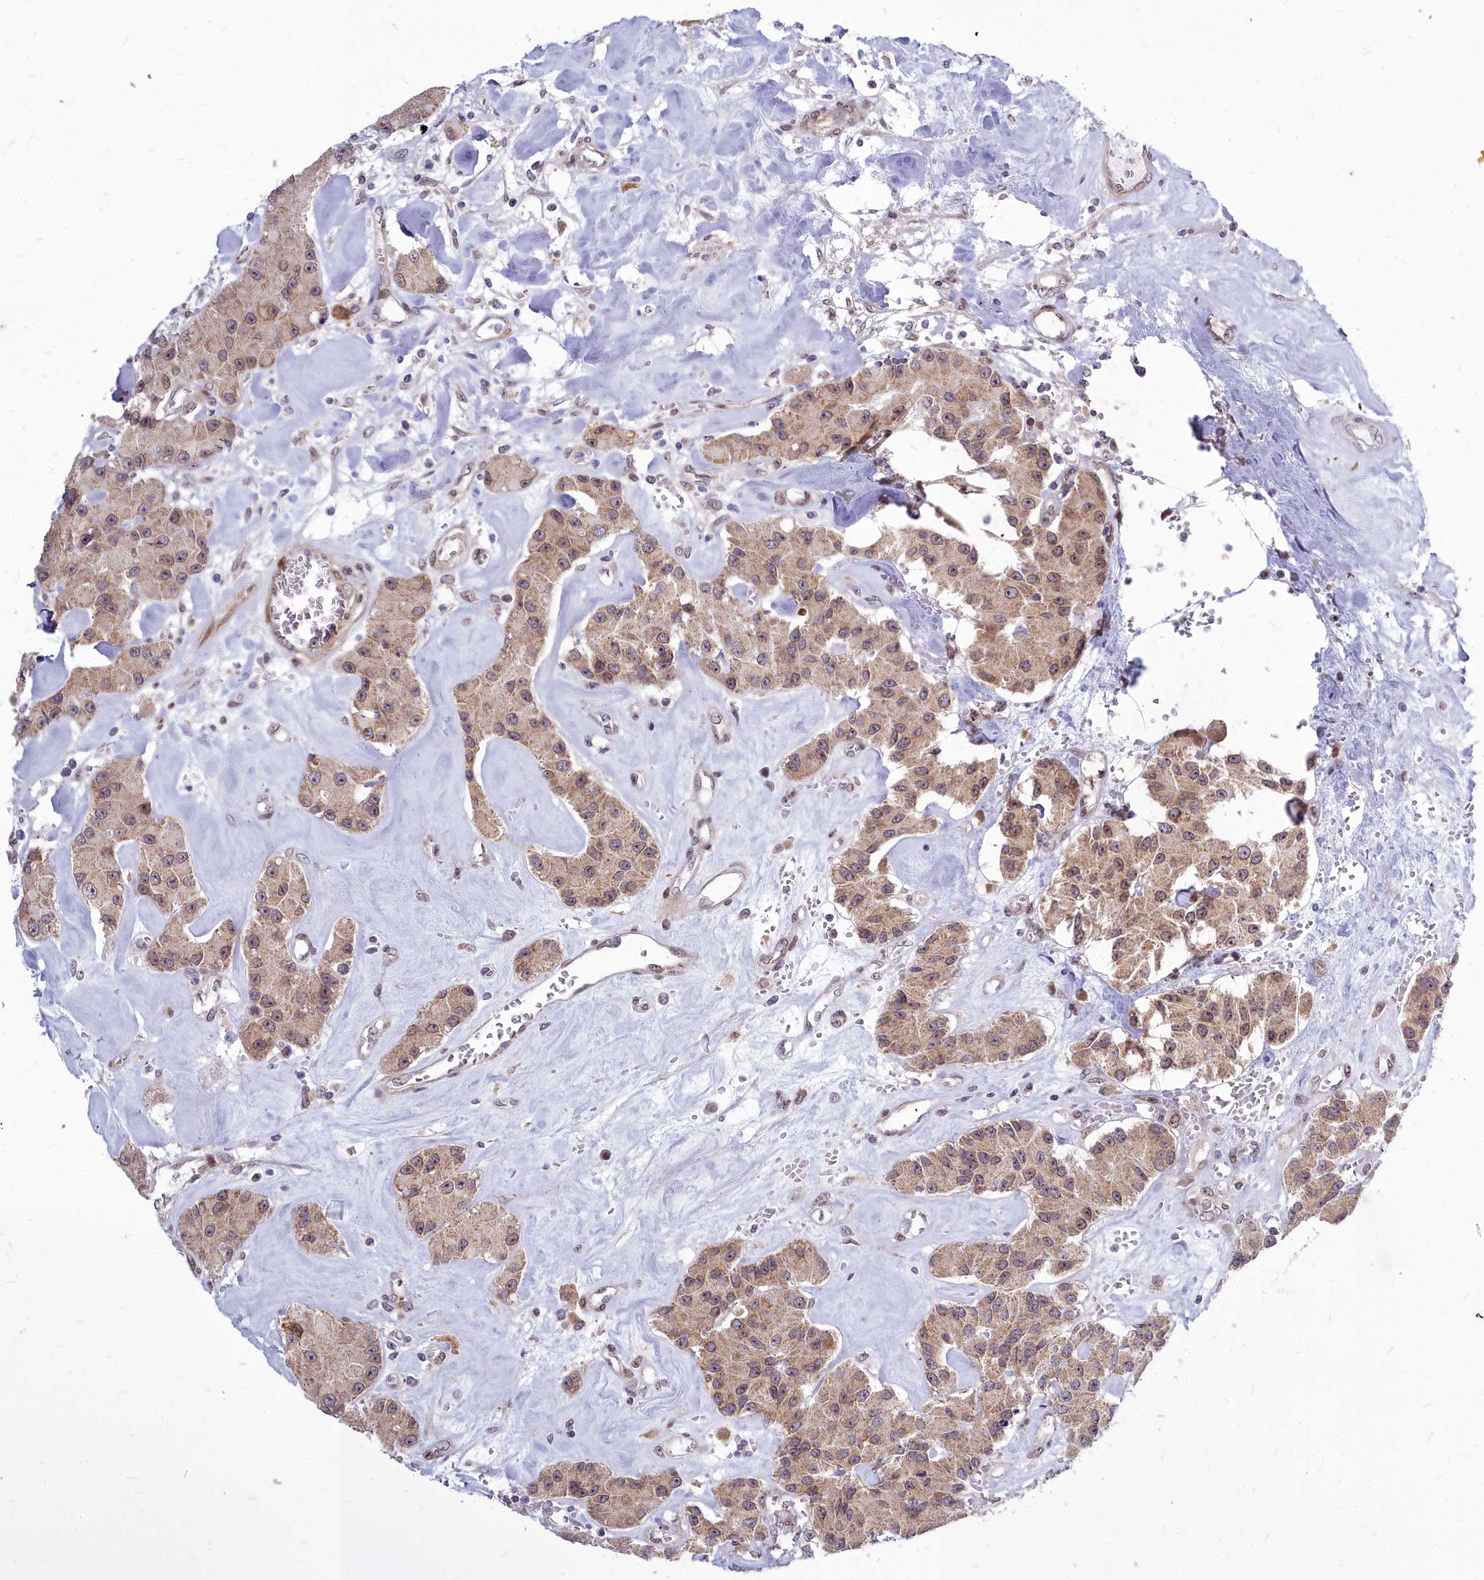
{"staining": {"intensity": "moderate", "quantity": ">75%", "location": "cytoplasmic/membranous"}, "tissue": "carcinoid", "cell_type": "Tumor cells", "image_type": "cancer", "snomed": [{"axis": "morphology", "description": "Carcinoid, malignant, NOS"}, {"axis": "topography", "description": "Pancreas"}], "caption": "A brown stain labels moderate cytoplasmic/membranous staining of a protein in malignant carcinoid tumor cells.", "gene": "ABCB8", "patient": {"sex": "male", "age": 41}}